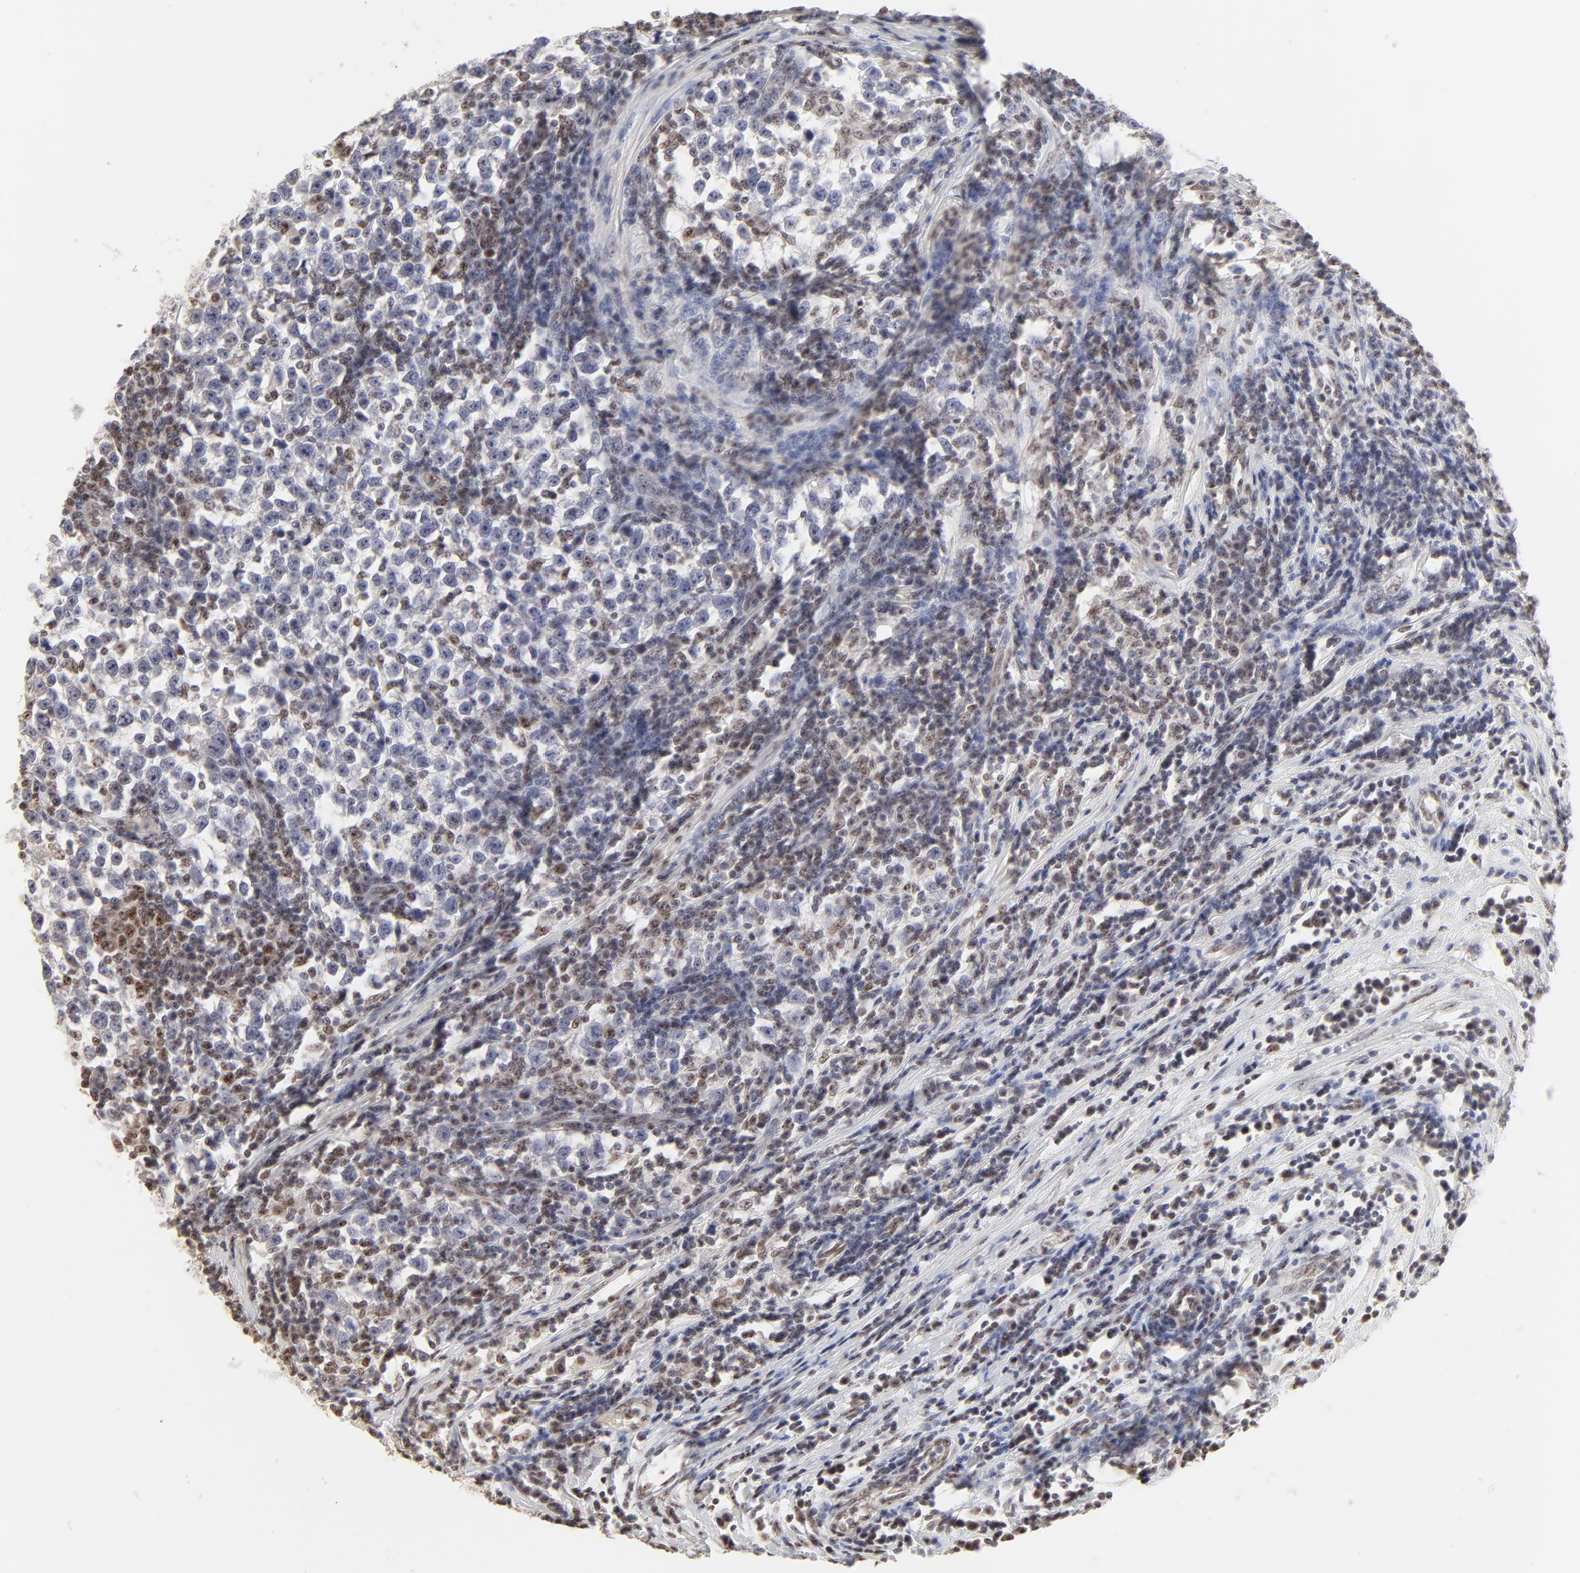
{"staining": {"intensity": "negative", "quantity": "none", "location": "none"}, "tissue": "testis cancer", "cell_type": "Tumor cells", "image_type": "cancer", "snomed": [{"axis": "morphology", "description": "Seminoma, NOS"}, {"axis": "topography", "description": "Testis"}], "caption": "Immunohistochemistry (IHC) photomicrograph of neoplastic tissue: testis seminoma stained with DAB exhibits no significant protein positivity in tumor cells.", "gene": "NFIL3", "patient": {"sex": "male", "age": 43}}